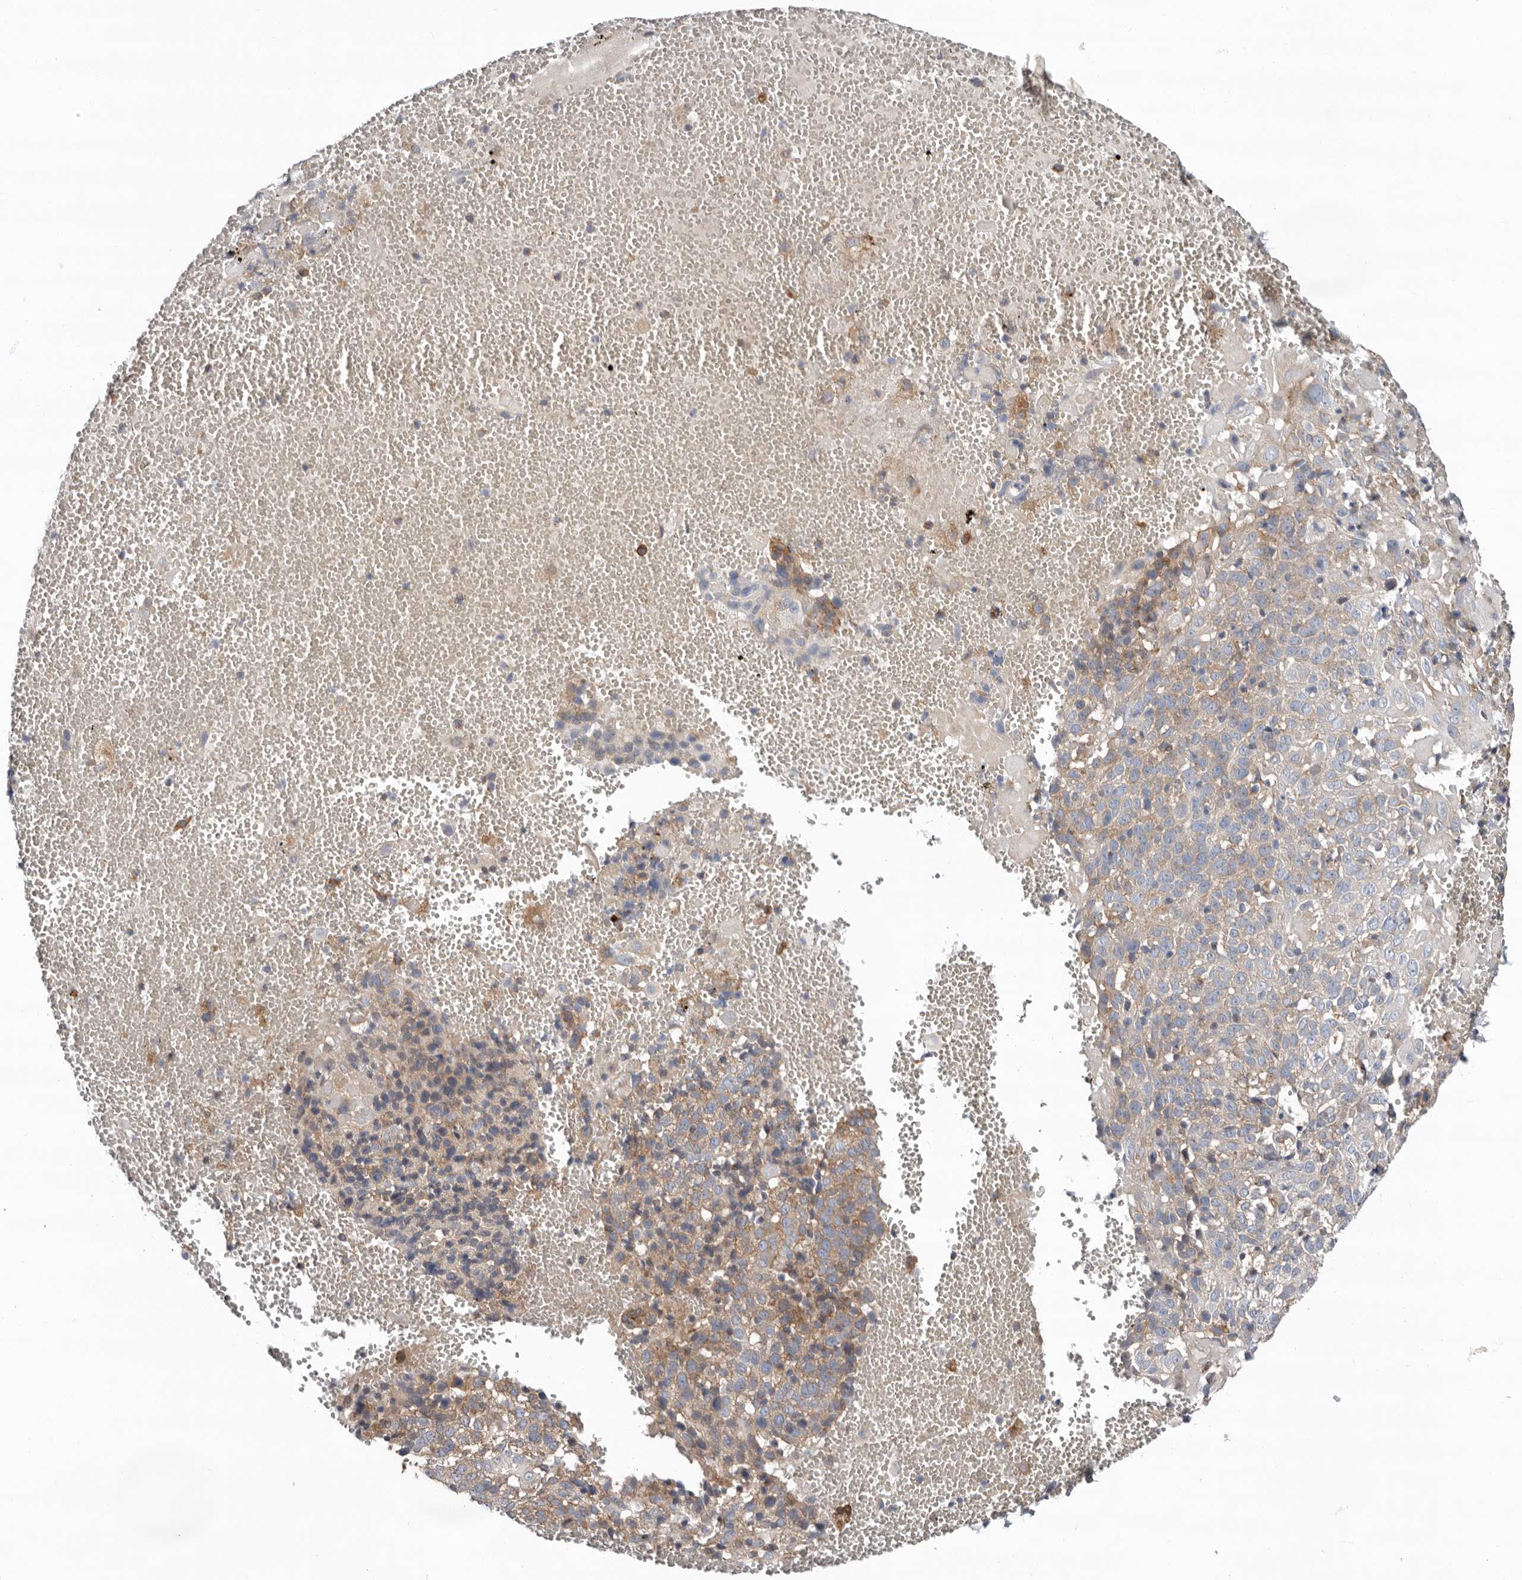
{"staining": {"intensity": "moderate", "quantity": "25%-75%", "location": "cytoplasmic/membranous"}, "tissue": "cervical cancer", "cell_type": "Tumor cells", "image_type": "cancer", "snomed": [{"axis": "morphology", "description": "Squamous cell carcinoma, NOS"}, {"axis": "topography", "description": "Cervix"}], "caption": "The immunohistochemical stain shows moderate cytoplasmic/membranous expression in tumor cells of cervical cancer tissue. (DAB (3,3'-diaminobenzidine) IHC, brown staining for protein, blue staining for nuclei).", "gene": "LUZP1", "patient": {"sex": "female", "age": 74}}